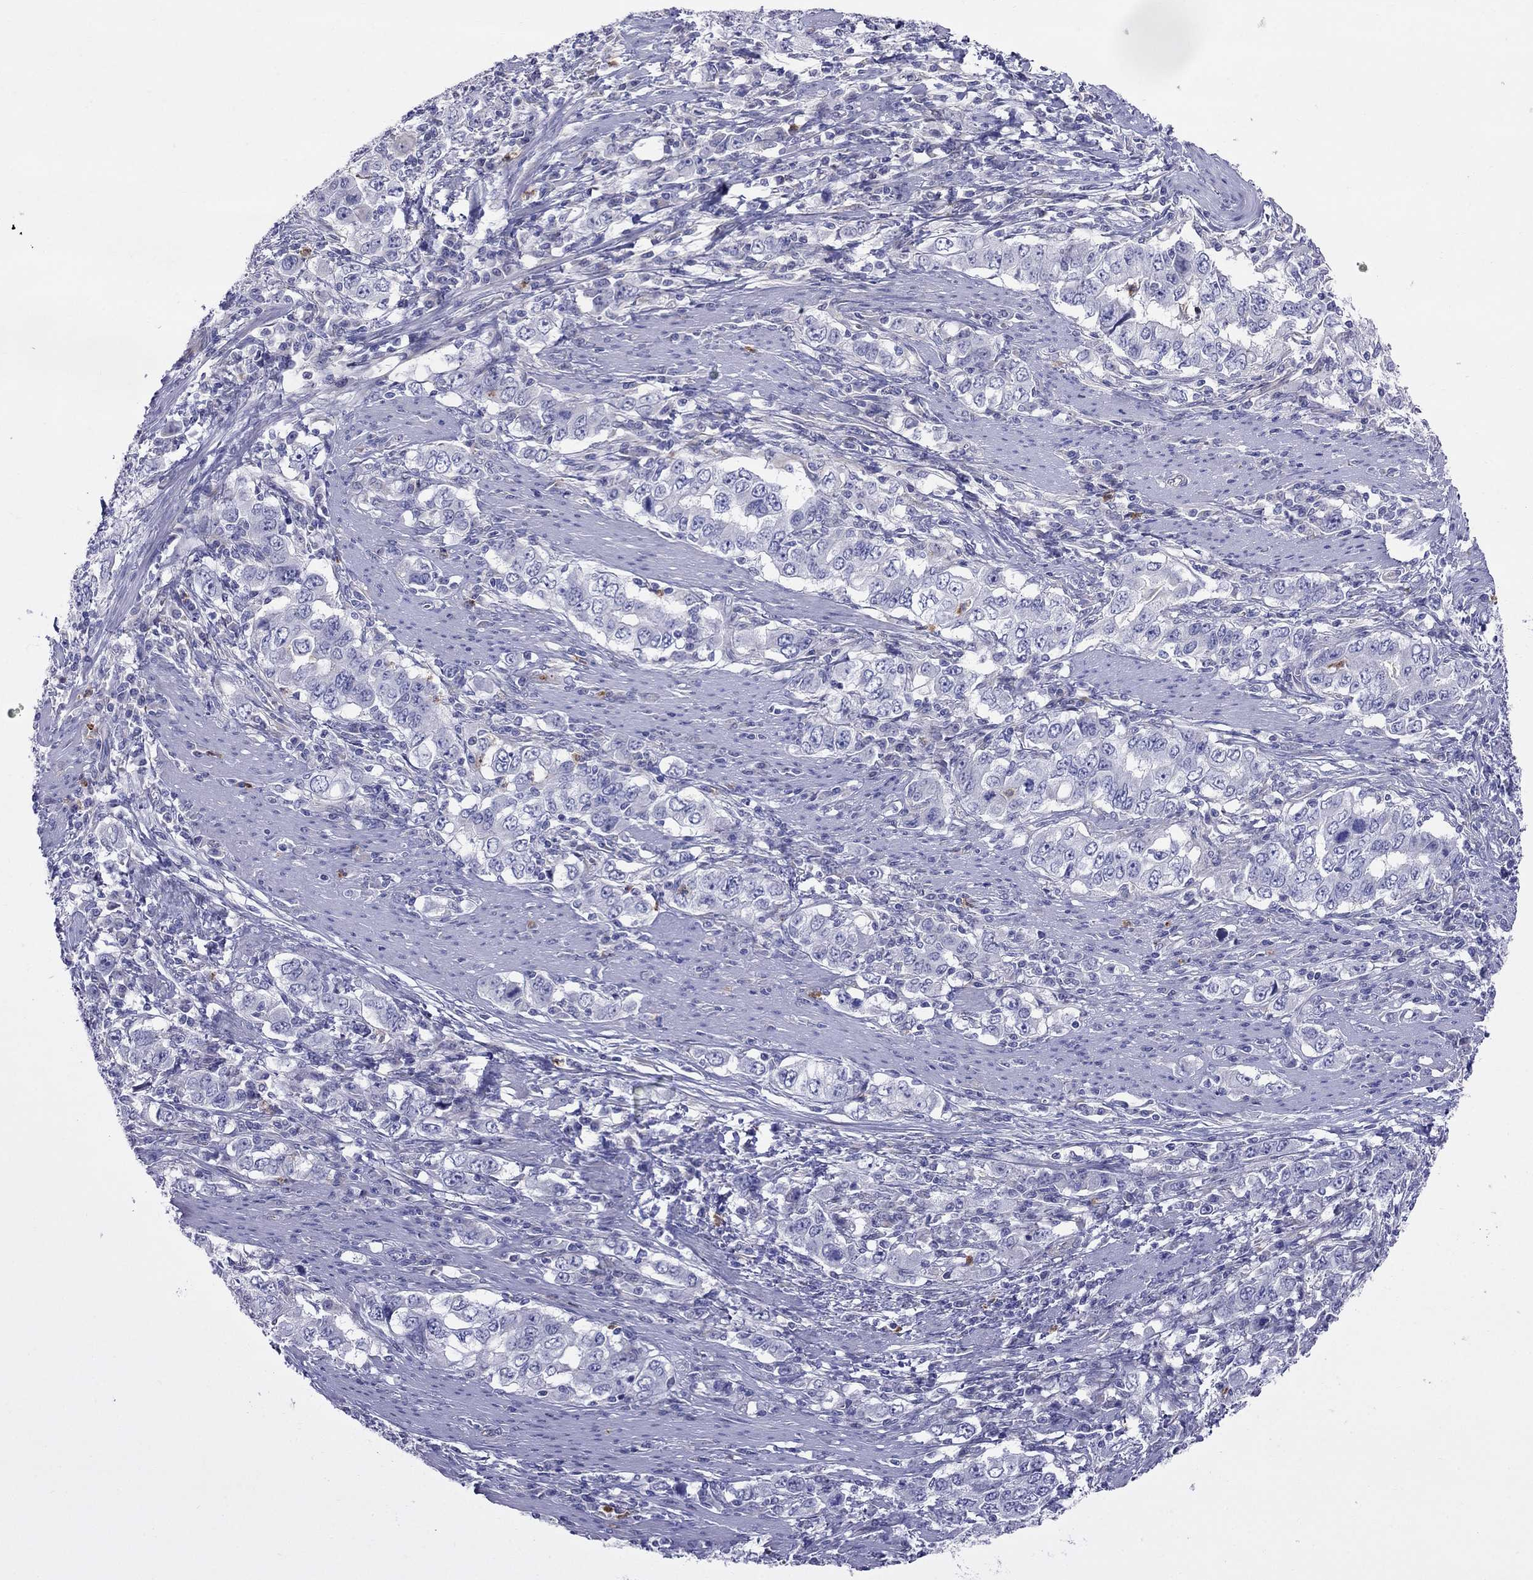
{"staining": {"intensity": "negative", "quantity": "none", "location": "none"}, "tissue": "stomach cancer", "cell_type": "Tumor cells", "image_type": "cancer", "snomed": [{"axis": "morphology", "description": "Adenocarcinoma, NOS"}, {"axis": "topography", "description": "Stomach, lower"}], "caption": "DAB immunohistochemical staining of human stomach cancer (adenocarcinoma) shows no significant positivity in tumor cells. The staining was performed using DAB to visualize the protein expression in brown, while the nuclei were stained in blue with hematoxylin (Magnification: 20x).", "gene": "SPINT4", "patient": {"sex": "female", "age": 72}}